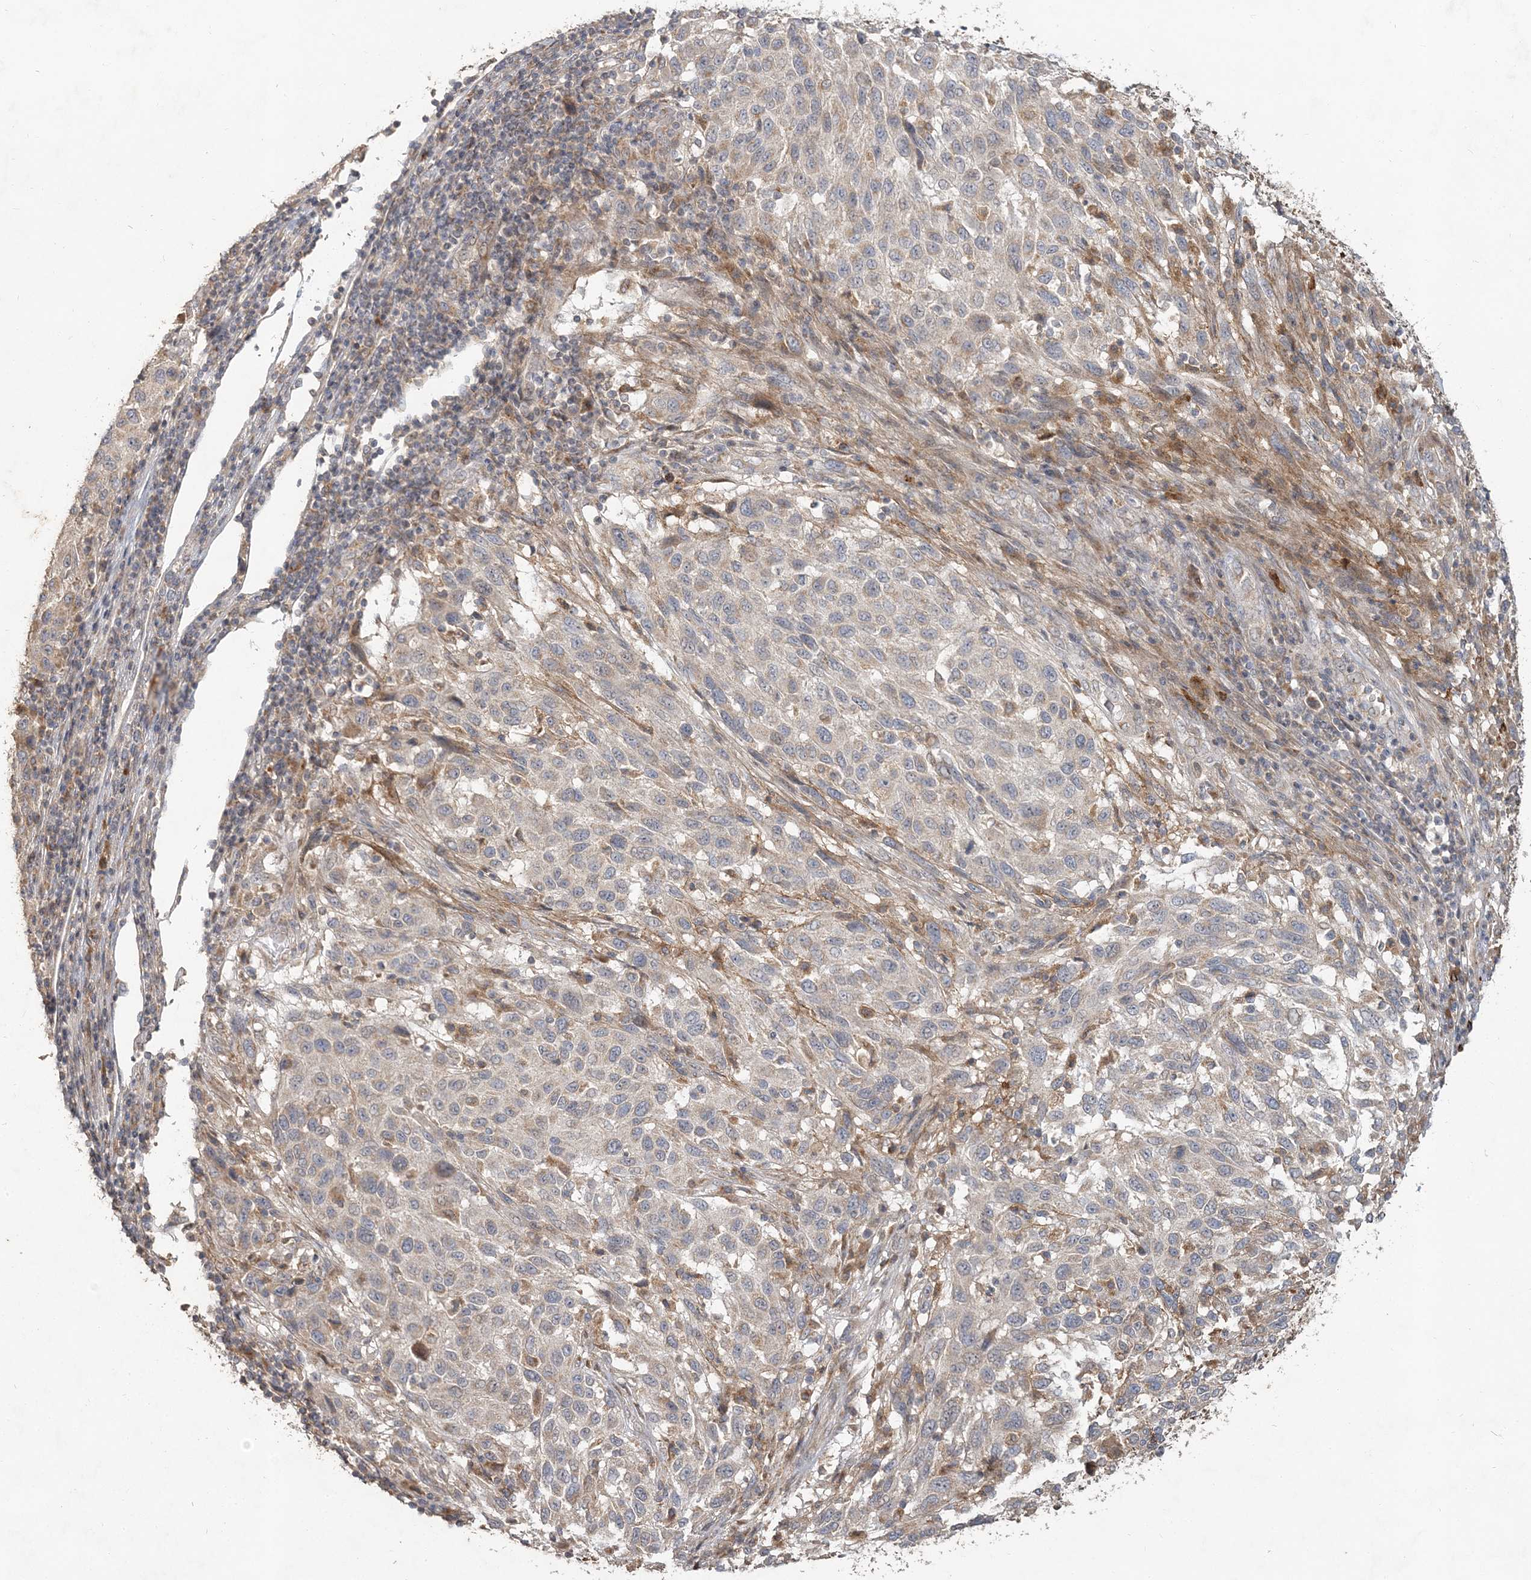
{"staining": {"intensity": "weak", "quantity": "<25%", "location": "cytoplasmic/membranous"}, "tissue": "melanoma", "cell_type": "Tumor cells", "image_type": "cancer", "snomed": [{"axis": "morphology", "description": "Malignant melanoma, Metastatic site"}, {"axis": "topography", "description": "Lymph node"}], "caption": "IHC of human malignant melanoma (metastatic site) exhibits no expression in tumor cells.", "gene": "RAB14", "patient": {"sex": "male", "age": 61}}